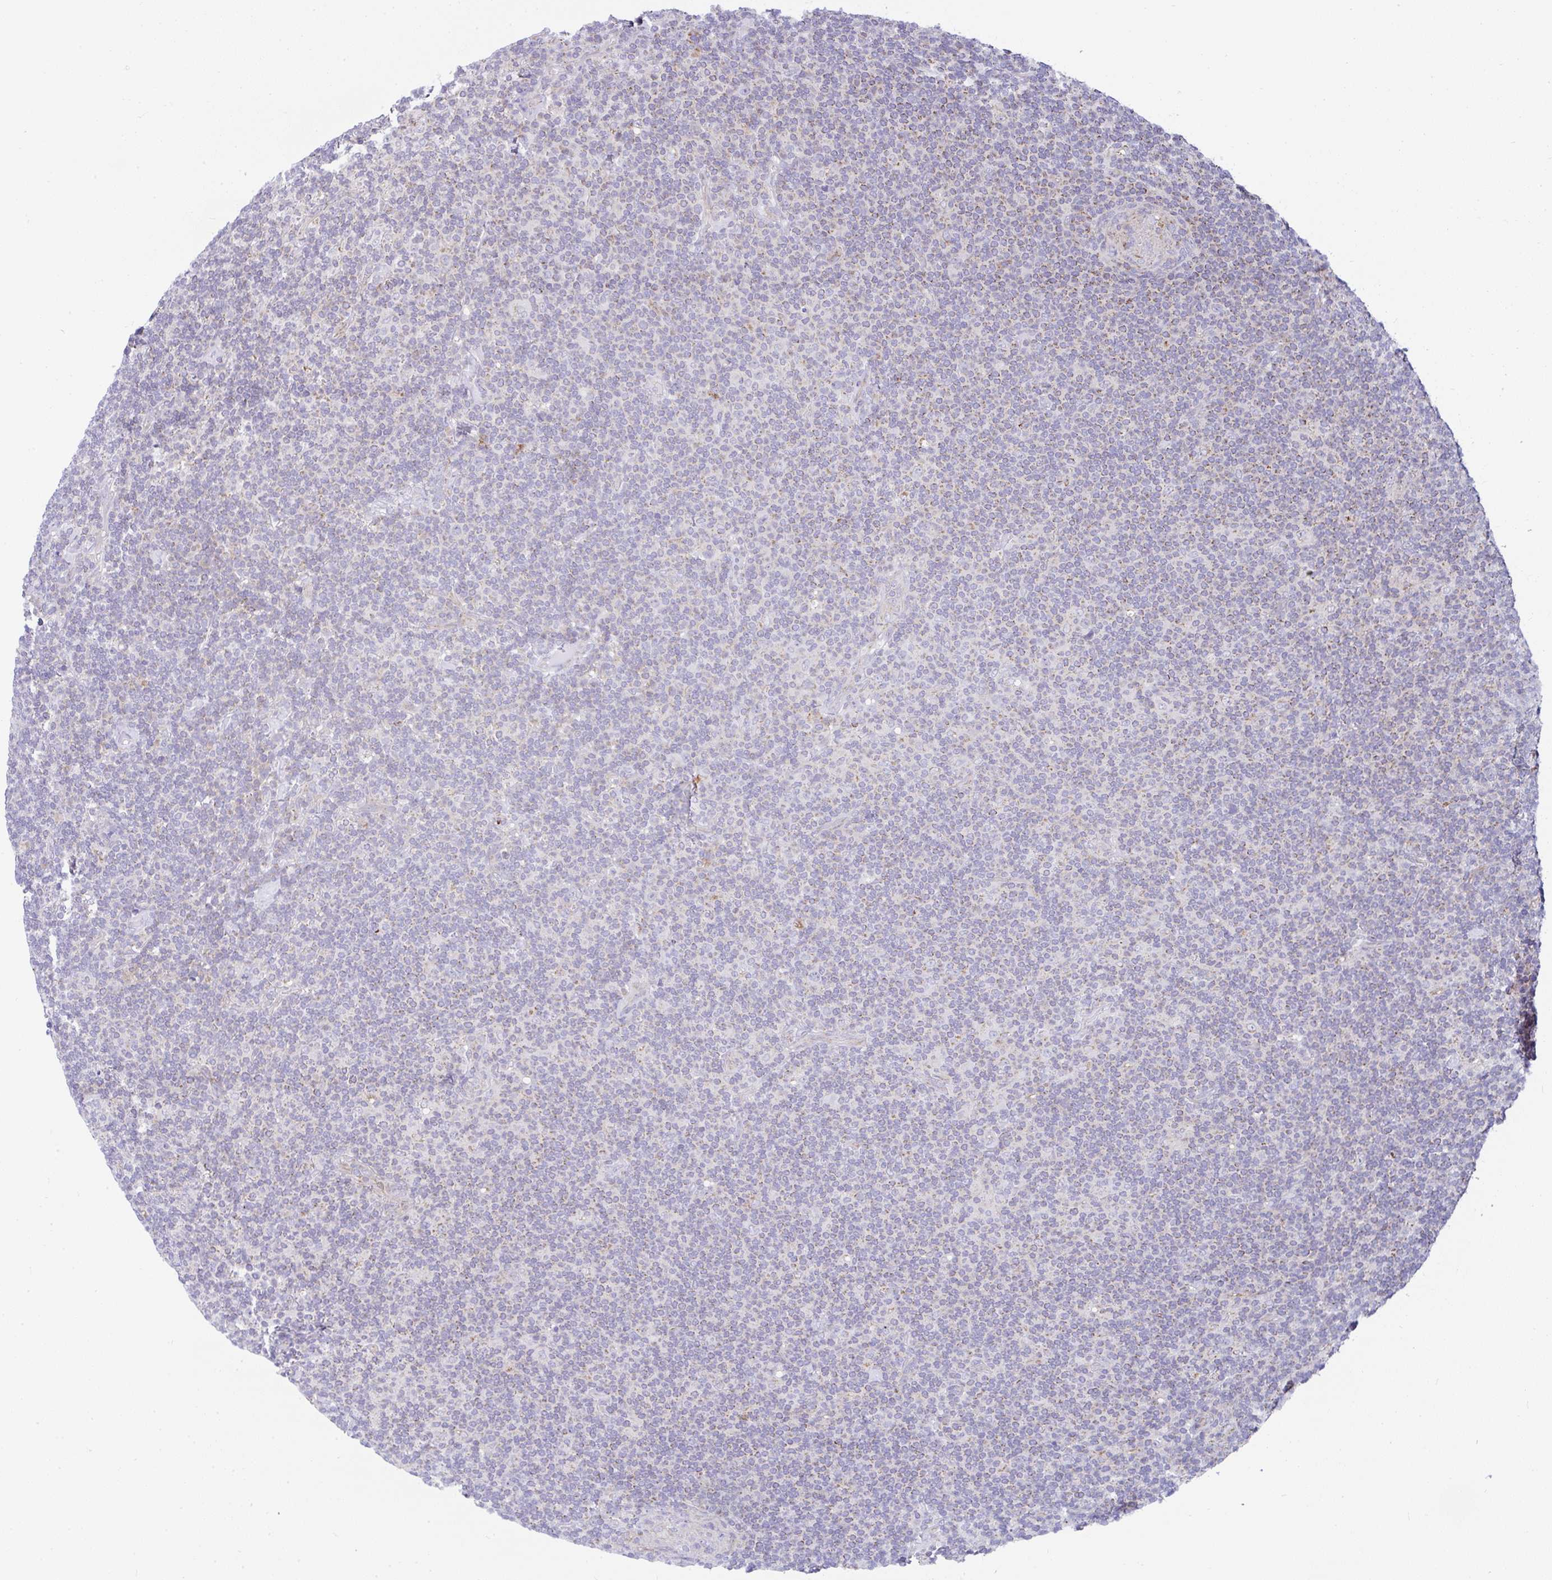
{"staining": {"intensity": "weak", "quantity": "25%-75%", "location": "cytoplasmic/membranous"}, "tissue": "lymphoma", "cell_type": "Tumor cells", "image_type": "cancer", "snomed": [{"axis": "morphology", "description": "Hodgkin's disease, NOS"}, {"axis": "topography", "description": "Lymph node"}], "caption": "Lymphoma stained with immunohistochemistry (IHC) exhibits weak cytoplasmic/membranous expression in approximately 25%-75% of tumor cells.", "gene": "SRRM4", "patient": {"sex": "female", "age": 57}}